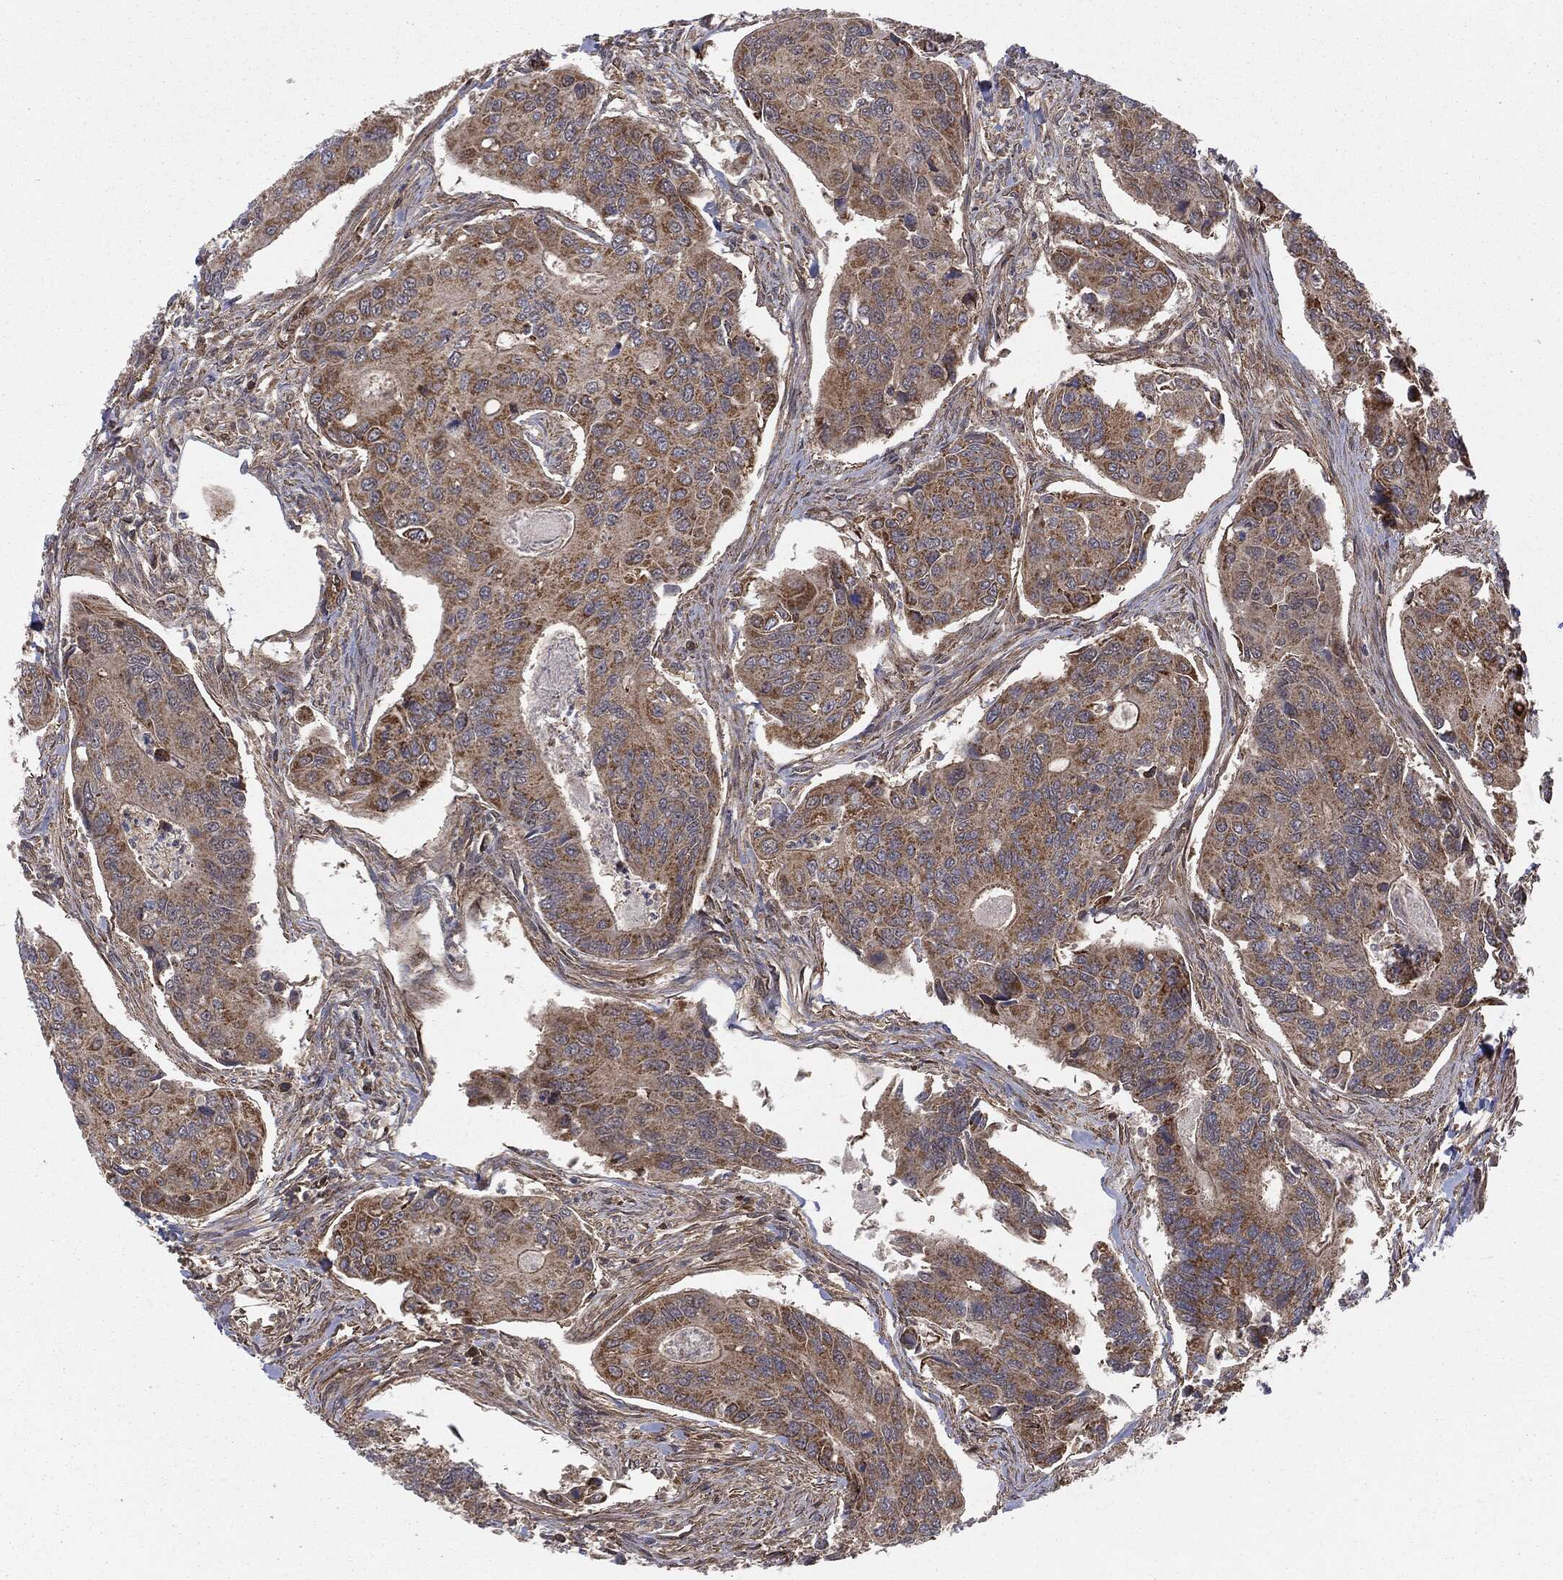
{"staining": {"intensity": "moderate", "quantity": ">75%", "location": "cytoplasmic/membranous"}, "tissue": "colorectal cancer", "cell_type": "Tumor cells", "image_type": "cancer", "snomed": [{"axis": "morphology", "description": "Adenocarcinoma, NOS"}, {"axis": "topography", "description": "Colon"}], "caption": "Tumor cells display medium levels of moderate cytoplasmic/membranous staining in about >75% of cells in colorectal adenocarcinoma. The protein is shown in brown color, while the nuclei are stained blue.", "gene": "MTOR", "patient": {"sex": "female", "age": 67}}